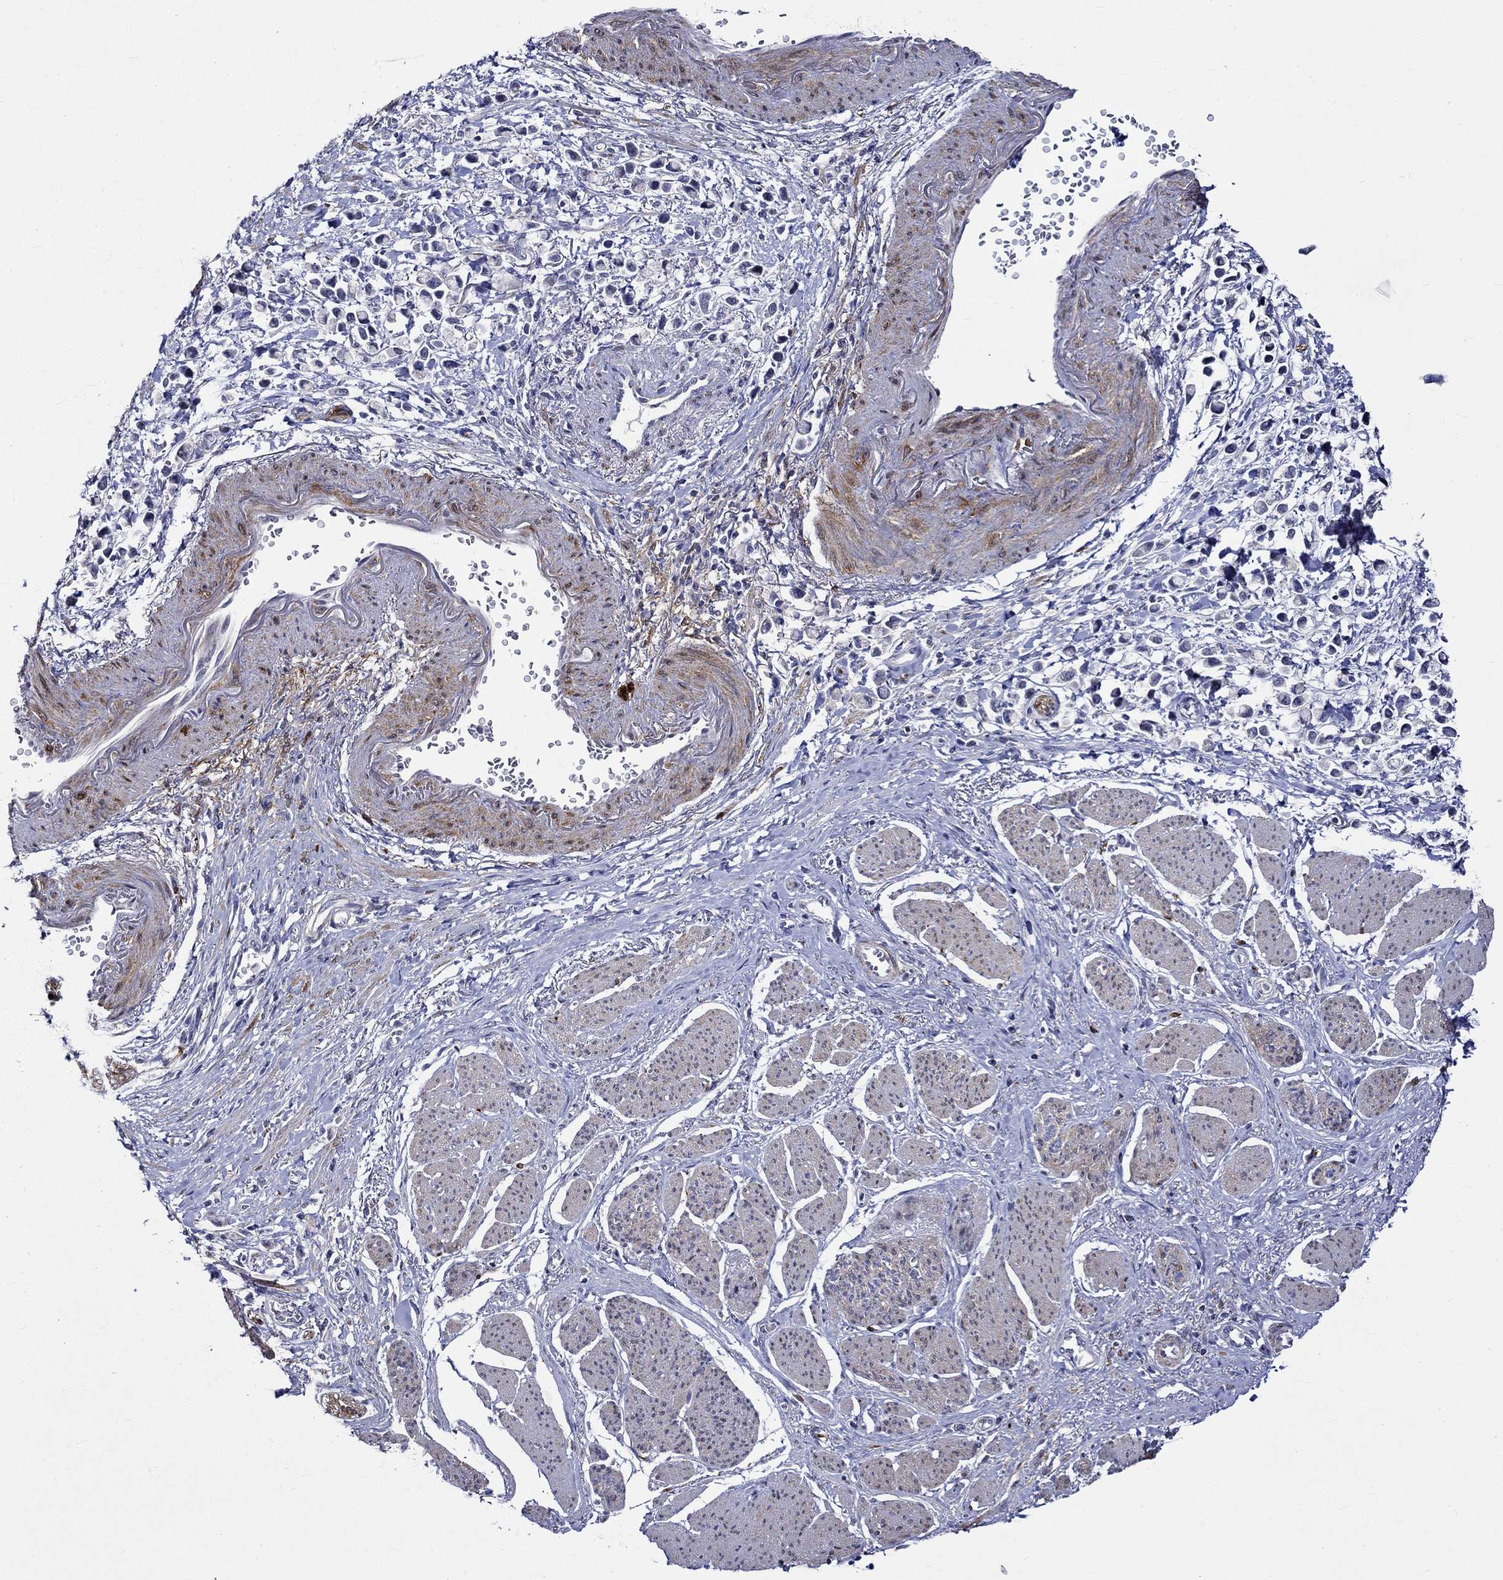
{"staining": {"intensity": "negative", "quantity": "none", "location": "none"}, "tissue": "stomach cancer", "cell_type": "Tumor cells", "image_type": "cancer", "snomed": [{"axis": "morphology", "description": "Adenocarcinoma, NOS"}, {"axis": "topography", "description": "Stomach"}], "caption": "Tumor cells show no significant staining in adenocarcinoma (stomach).", "gene": "CRYAB", "patient": {"sex": "female", "age": 81}}